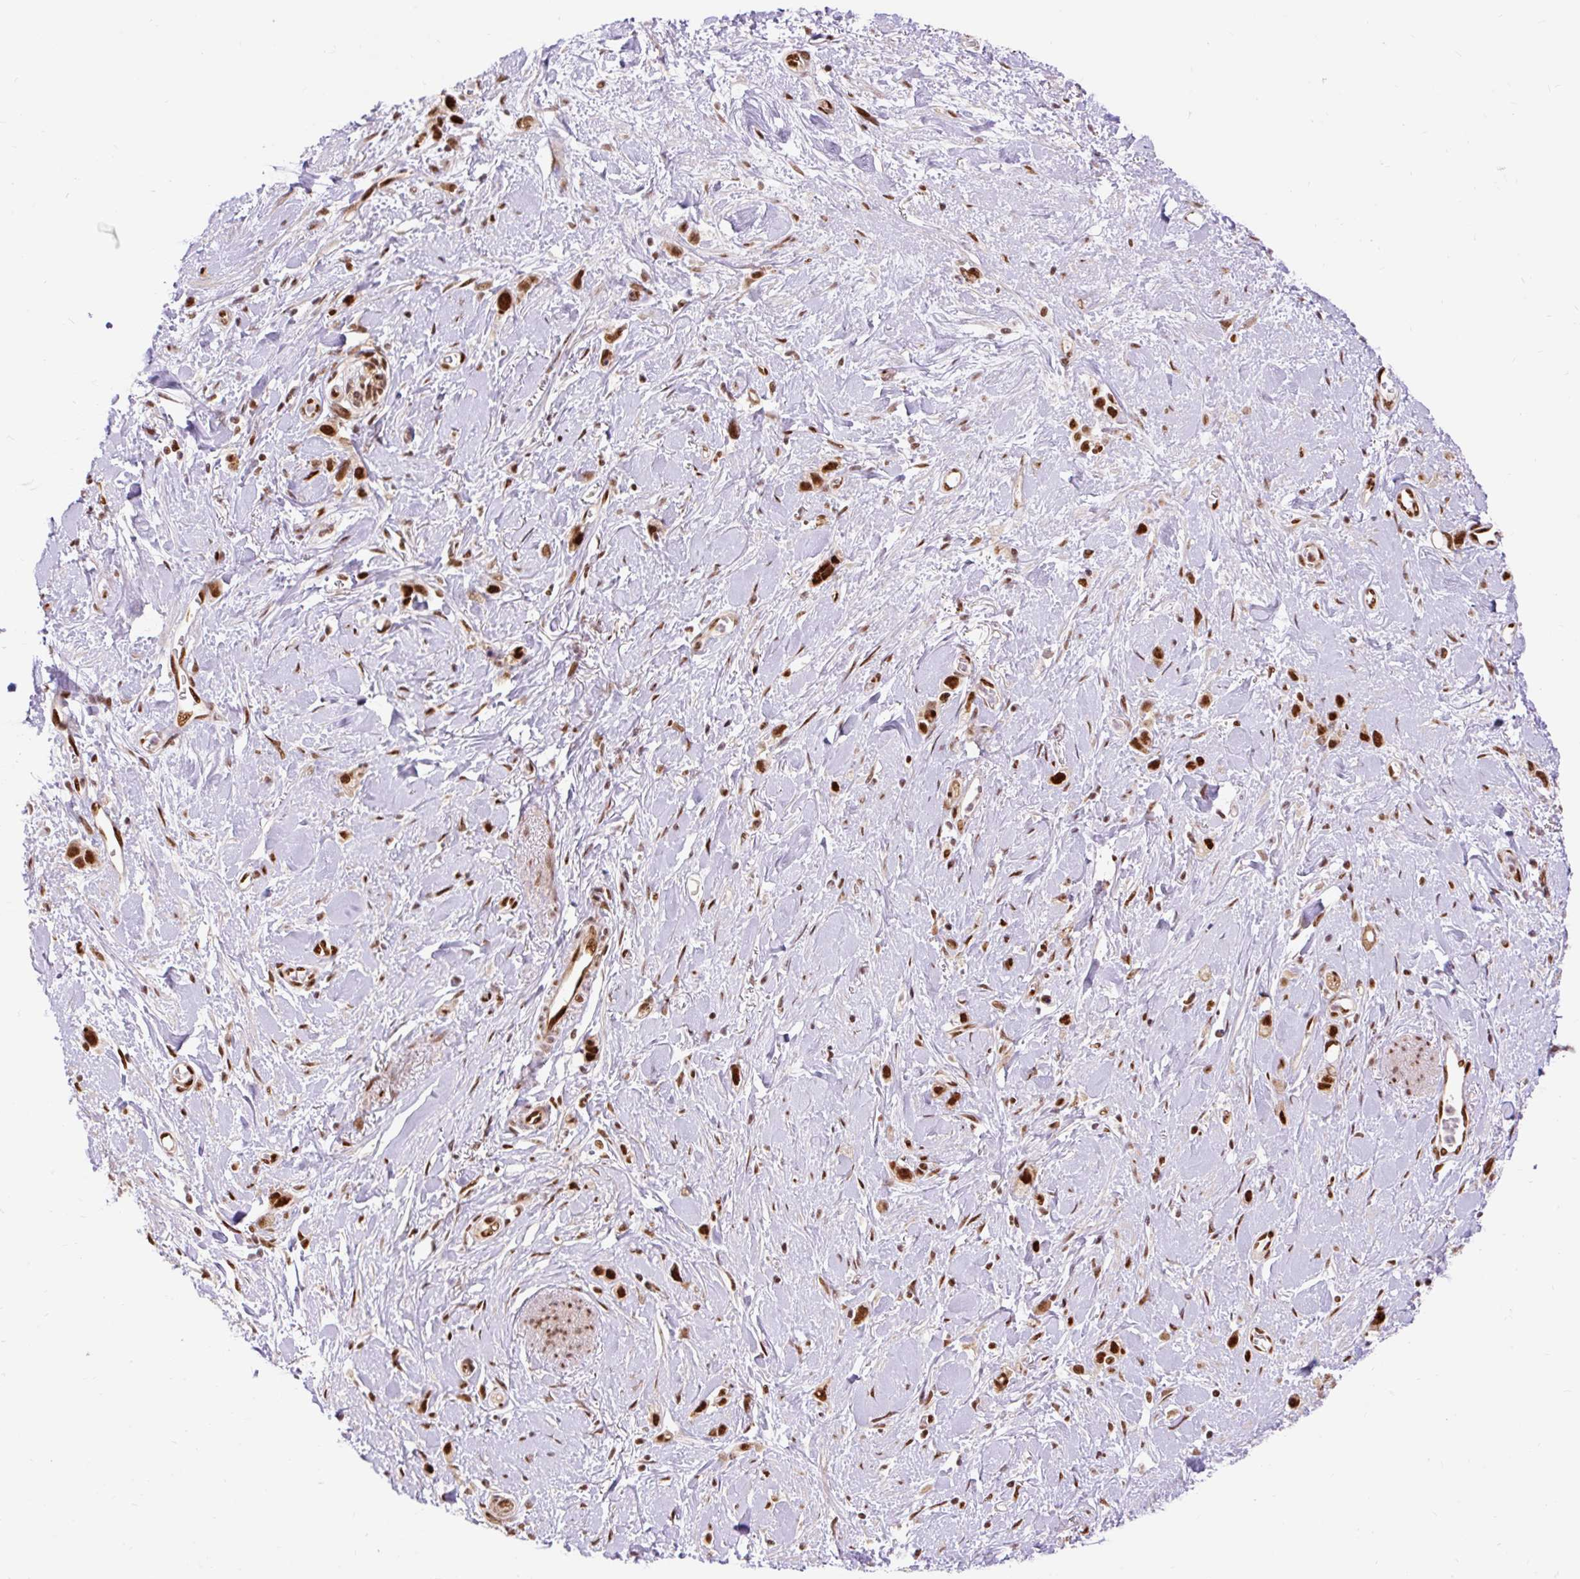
{"staining": {"intensity": "strong", "quantity": ">75%", "location": "nuclear"}, "tissue": "stomach cancer", "cell_type": "Tumor cells", "image_type": "cancer", "snomed": [{"axis": "morphology", "description": "Adenocarcinoma, NOS"}, {"axis": "topography", "description": "Stomach"}], "caption": "Brown immunohistochemical staining in human stomach cancer (adenocarcinoma) shows strong nuclear positivity in approximately >75% of tumor cells.", "gene": "MECOM", "patient": {"sex": "female", "age": 65}}